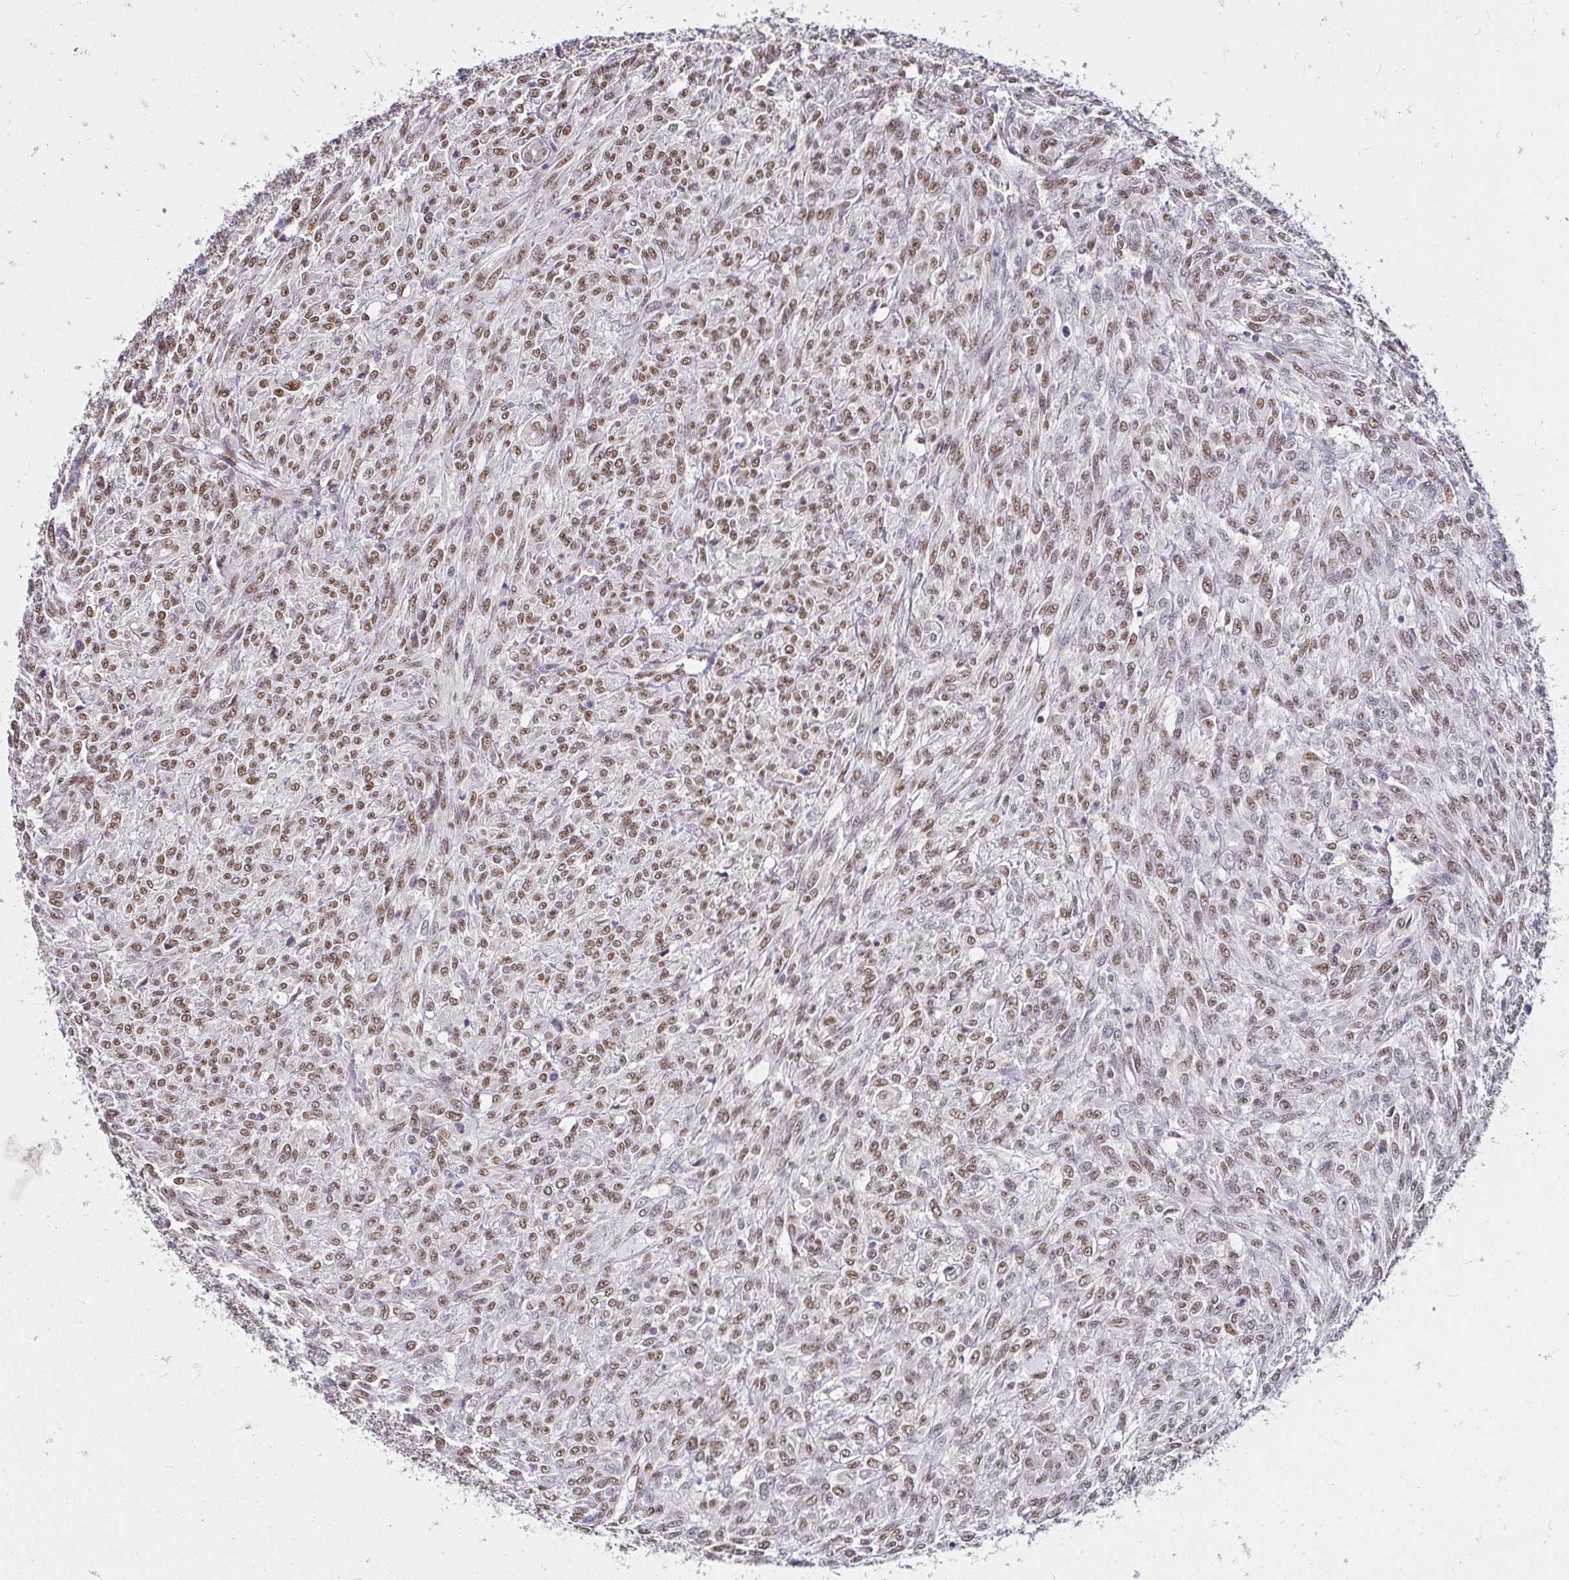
{"staining": {"intensity": "moderate", "quantity": ">75%", "location": "nuclear"}, "tissue": "renal cancer", "cell_type": "Tumor cells", "image_type": "cancer", "snomed": [{"axis": "morphology", "description": "Adenocarcinoma, NOS"}, {"axis": "topography", "description": "Kidney"}], "caption": "Immunohistochemistry (IHC) histopathology image of neoplastic tissue: human renal cancer stained using immunohistochemistry (IHC) demonstrates medium levels of moderate protein expression localized specifically in the nuclear of tumor cells, appearing as a nuclear brown color.", "gene": "RIMS4", "patient": {"sex": "male", "age": 58}}